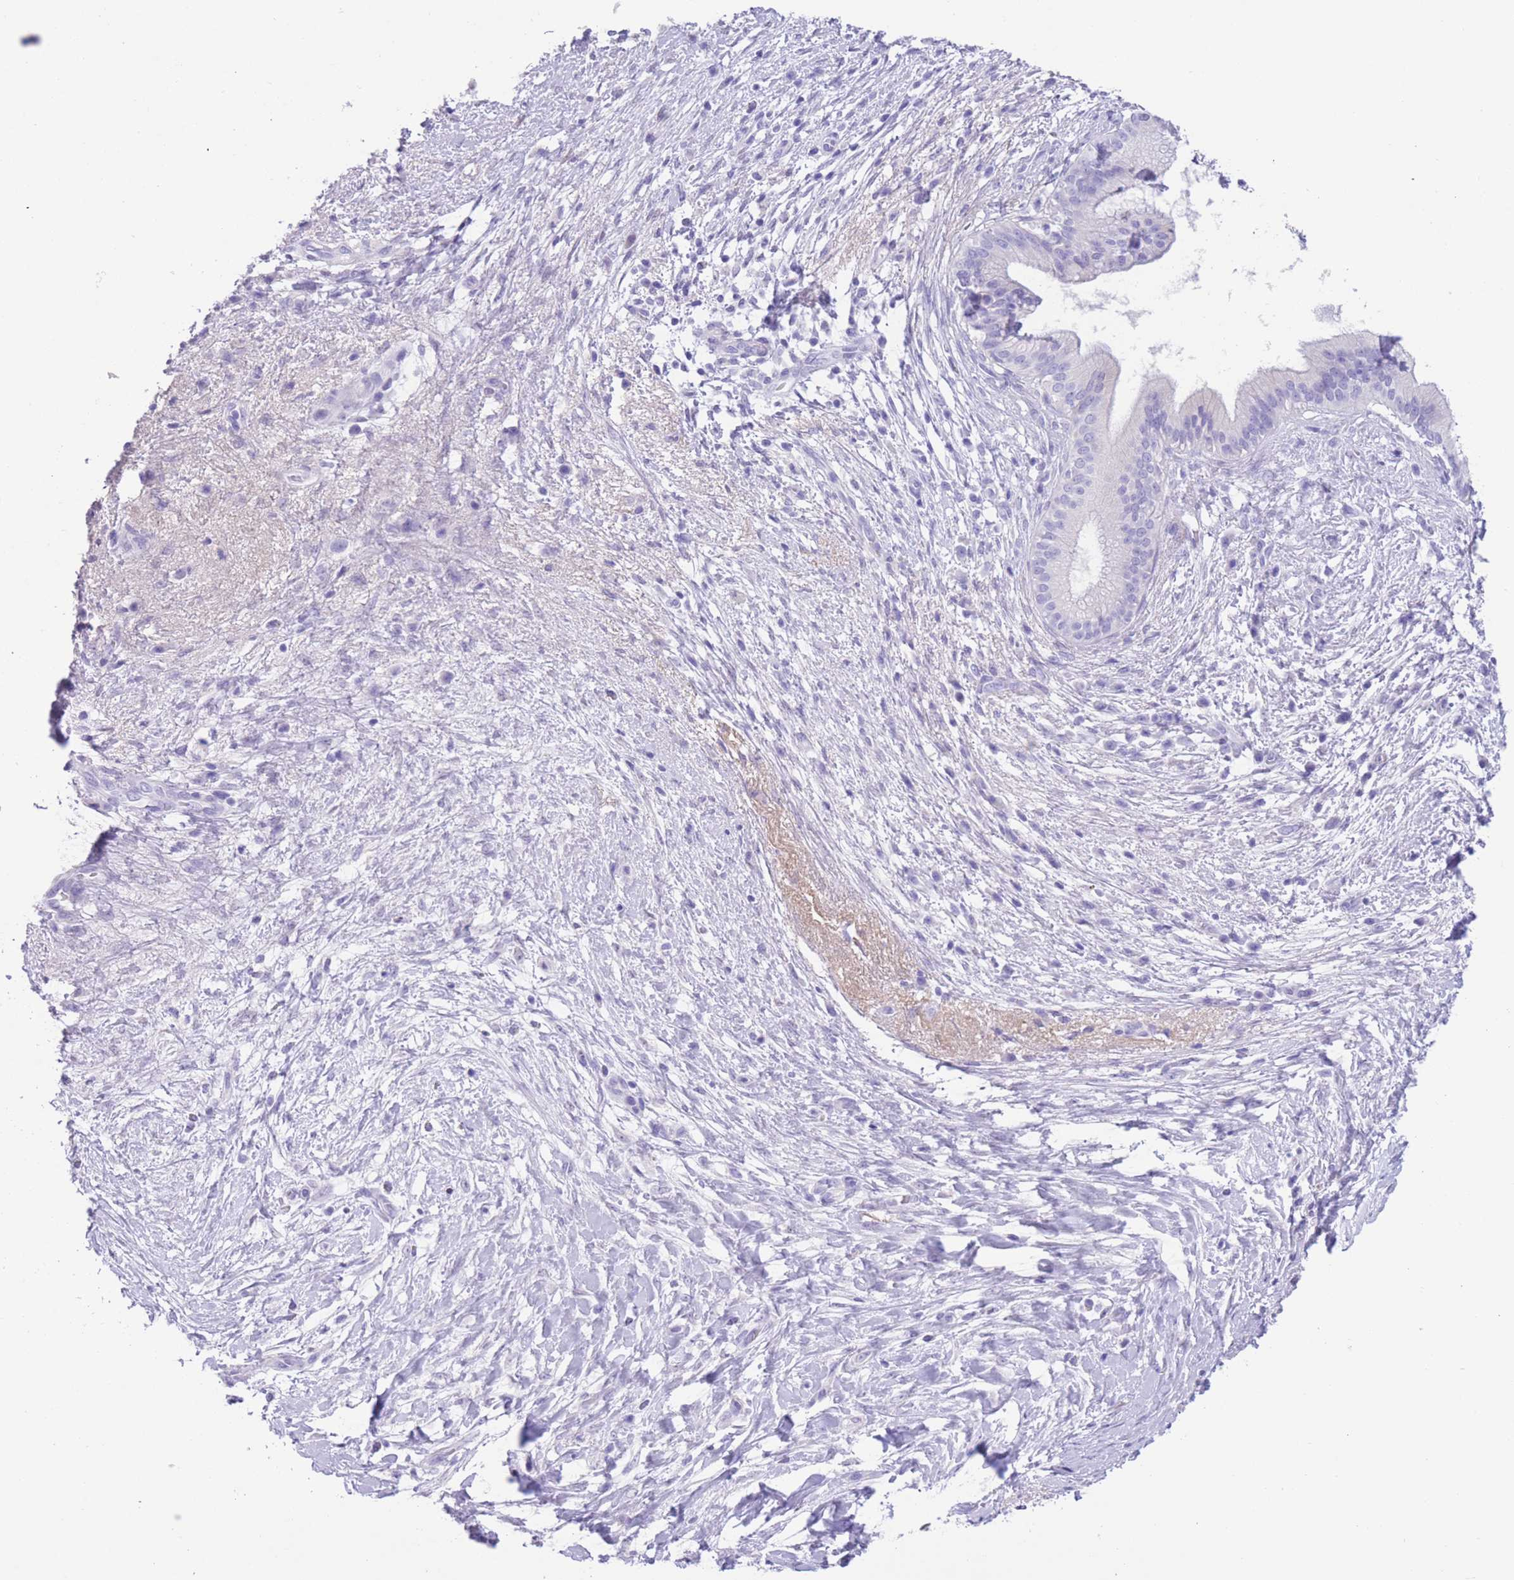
{"staining": {"intensity": "negative", "quantity": "none", "location": "none"}, "tissue": "pancreatic cancer", "cell_type": "Tumor cells", "image_type": "cancer", "snomed": [{"axis": "morphology", "description": "Adenocarcinoma, NOS"}, {"axis": "topography", "description": "Pancreas"}], "caption": "DAB (3,3'-diaminobenzidine) immunohistochemical staining of human pancreatic adenocarcinoma displays no significant expression in tumor cells.", "gene": "RAI2", "patient": {"sex": "female", "age": 72}}